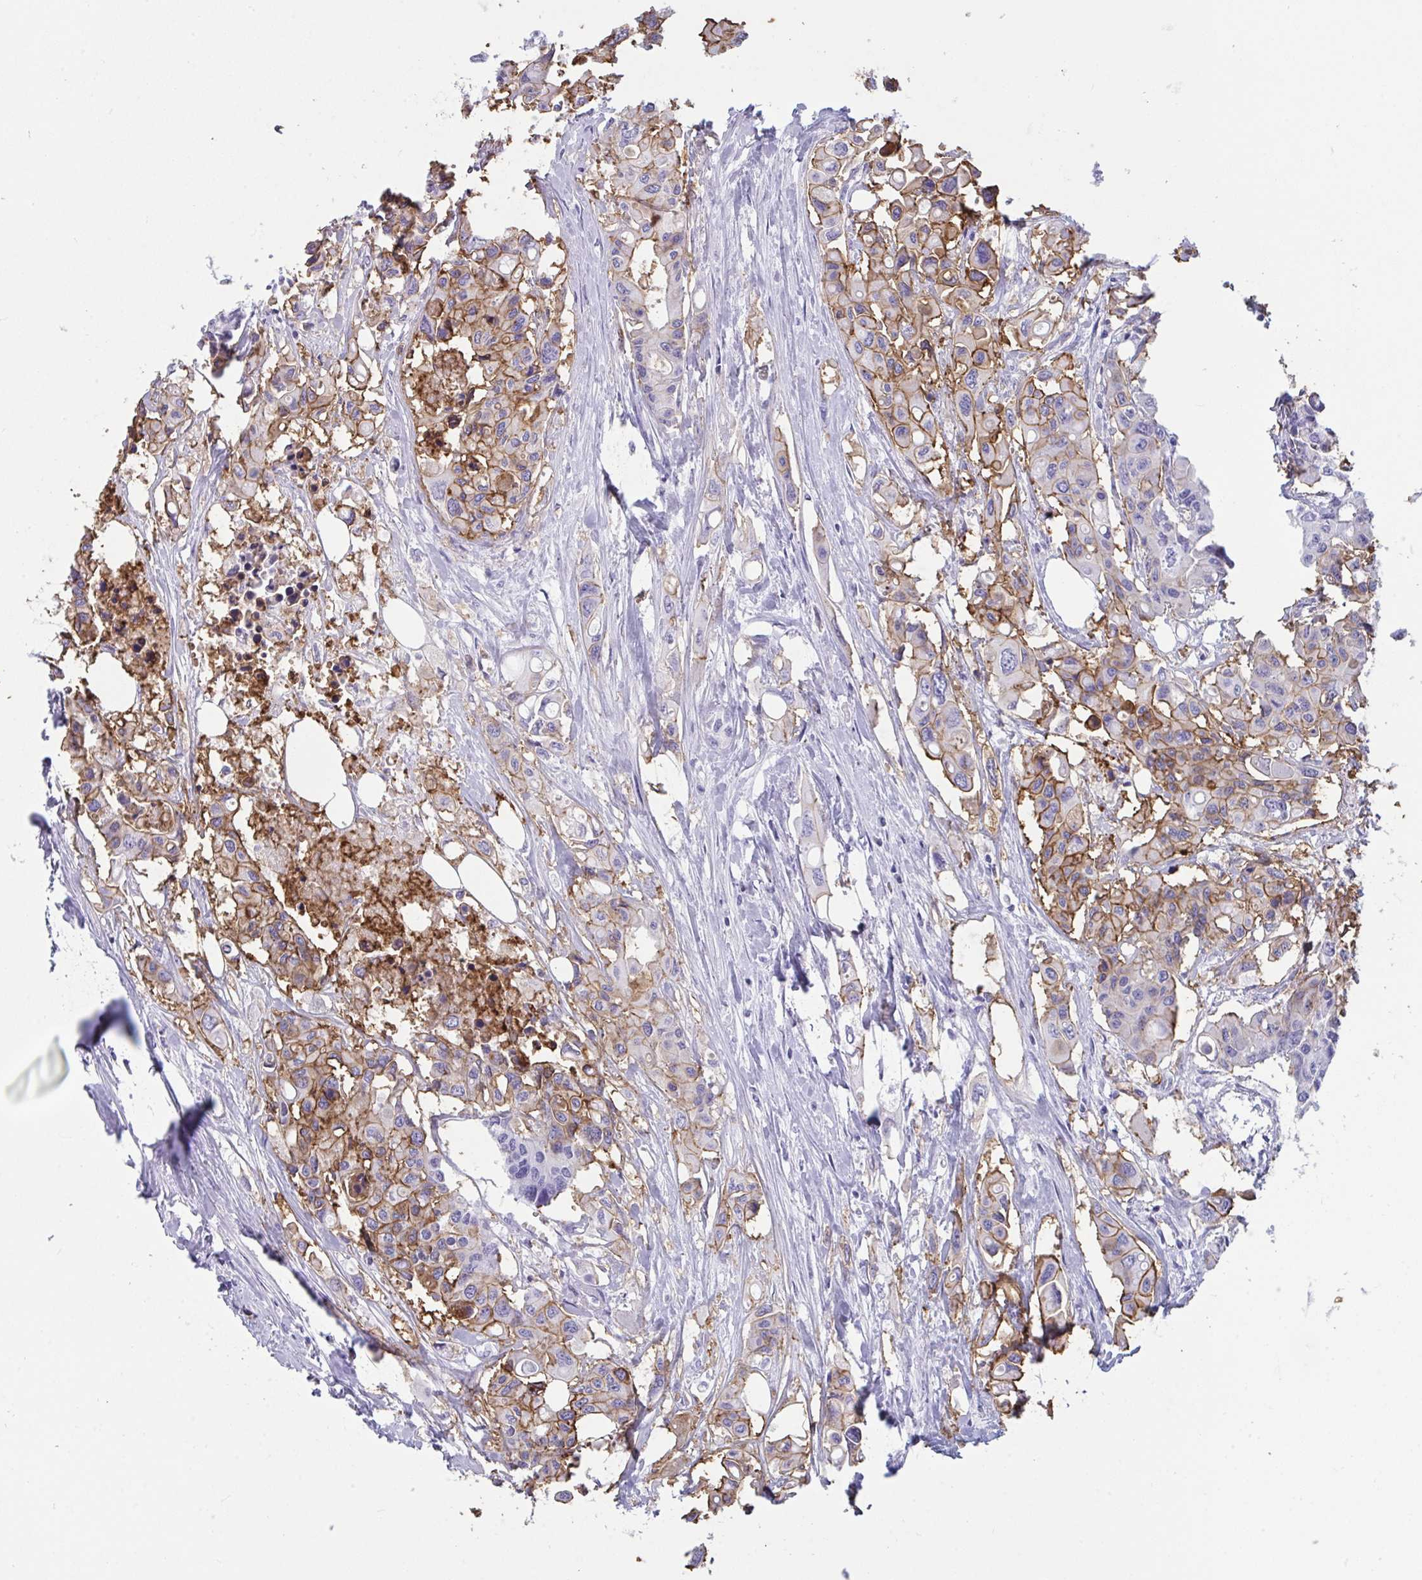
{"staining": {"intensity": "moderate", "quantity": "25%-75%", "location": "cytoplasmic/membranous"}, "tissue": "colorectal cancer", "cell_type": "Tumor cells", "image_type": "cancer", "snomed": [{"axis": "morphology", "description": "Adenocarcinoma, NOS"}, {"axis": "topography", "description": "Colon"}], "caption": "Colorectal cancer (adenocarcinoma) stained with a protein marker reveals moderate staining in tumor cells.", "gene": "SLC2A1", "patient": {"sex": "male", "age": 77}}